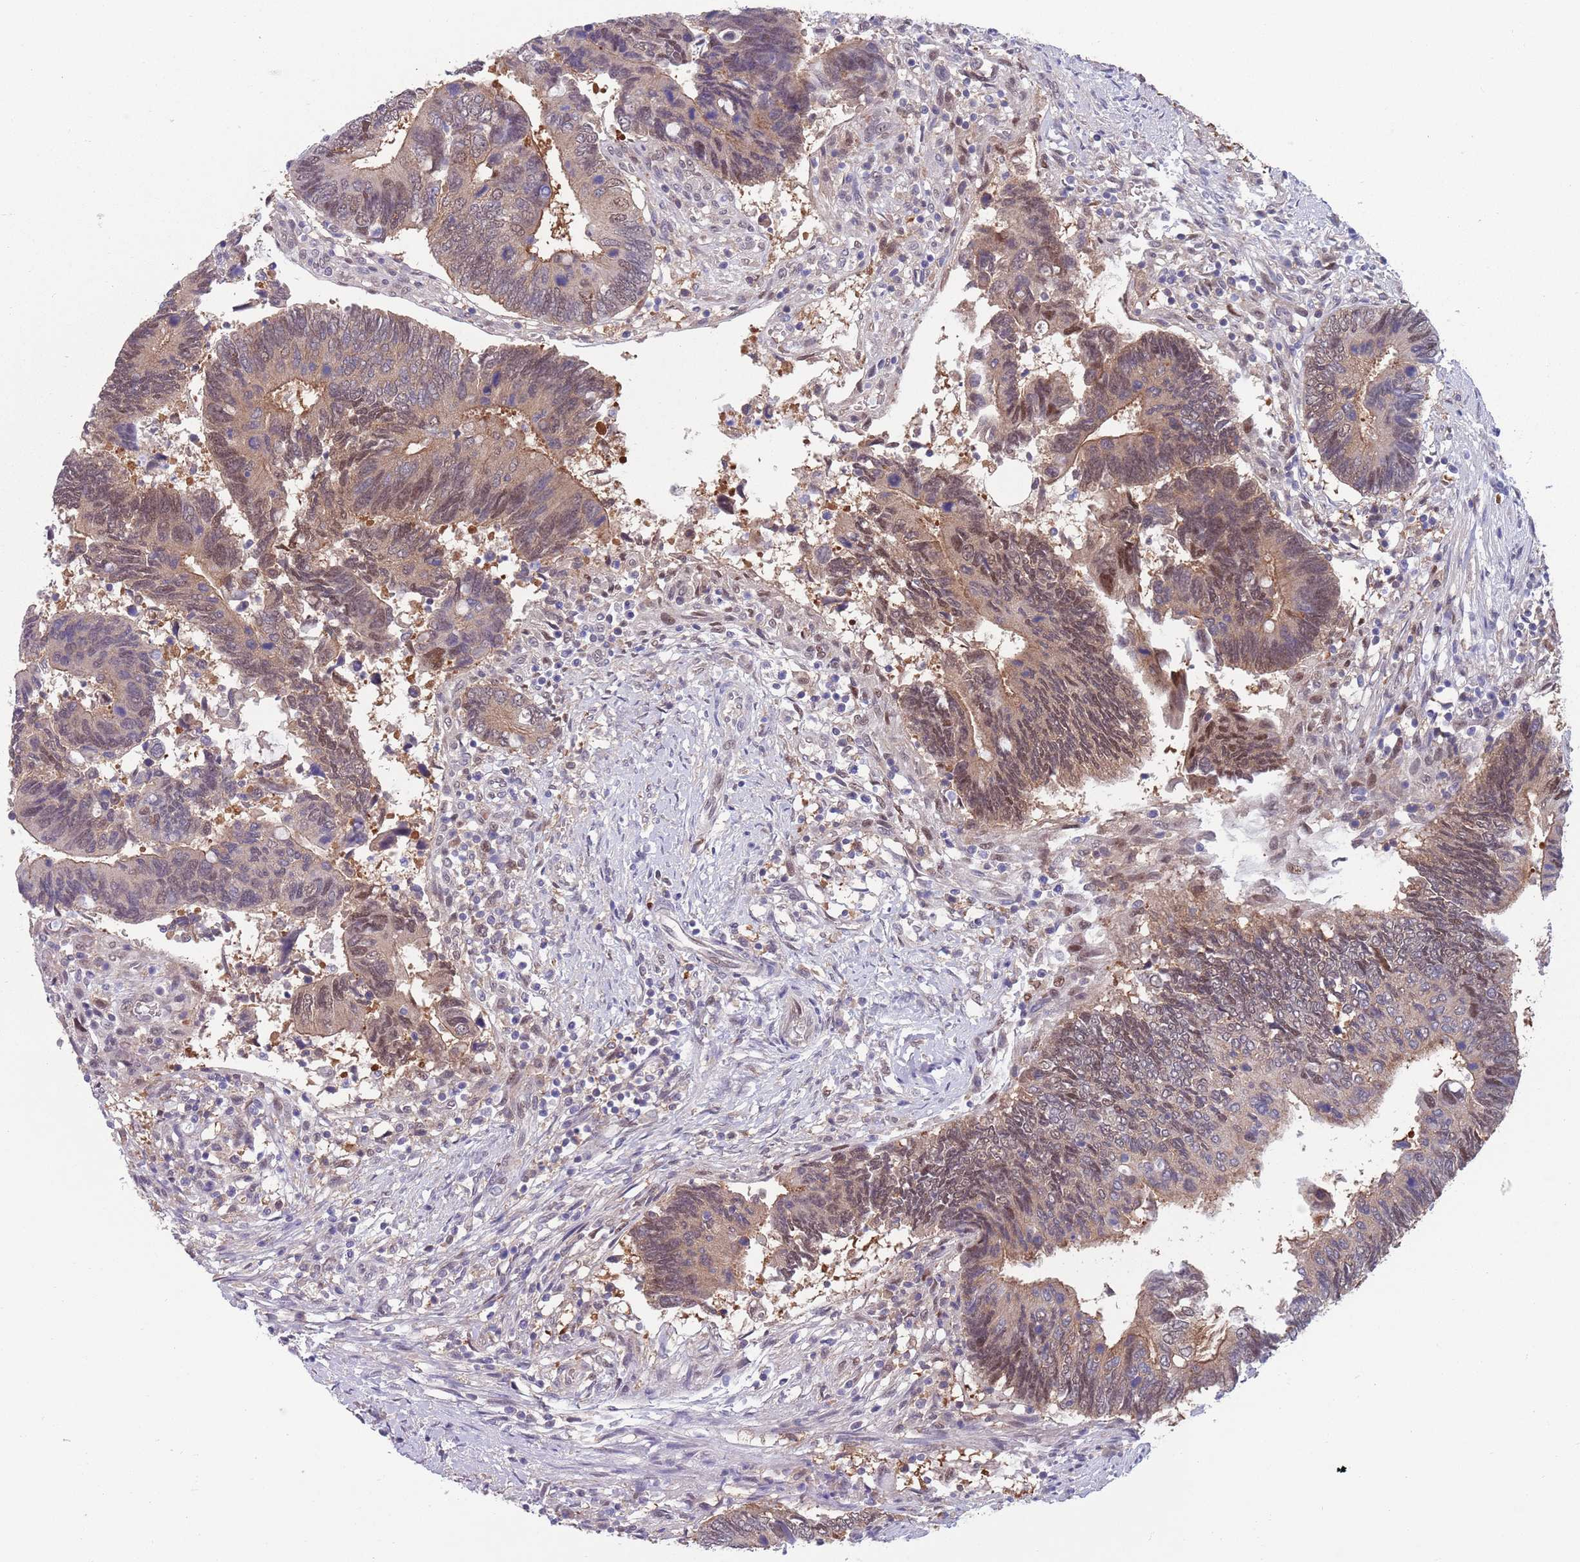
{"staining": {"intensity": "weak", "quantity": "25%-75%", "location": "cytoplasmic/membranous,nuclear"}, "tissue": "colorectal cancer", "cell_type": "Tumor cells", "image_type": "cancer", "snomed": [{"axis": "morphology", "description": "Adenocarcinoma, NOS"}, {"axis": "topography", "description": "Colon"}], "caption": "Adenocarcinoma (colorectal) was stained to show a protein in brown. There is low levels of weak cytoplasmic/membranous and nuclear positivity in approximately 25%-75% of tumor cells. (Brightfield microscopy of DAB IHC at high magnification).", "gene": "CLNS1A", "patient": {"sex": "male", "age": 87}}